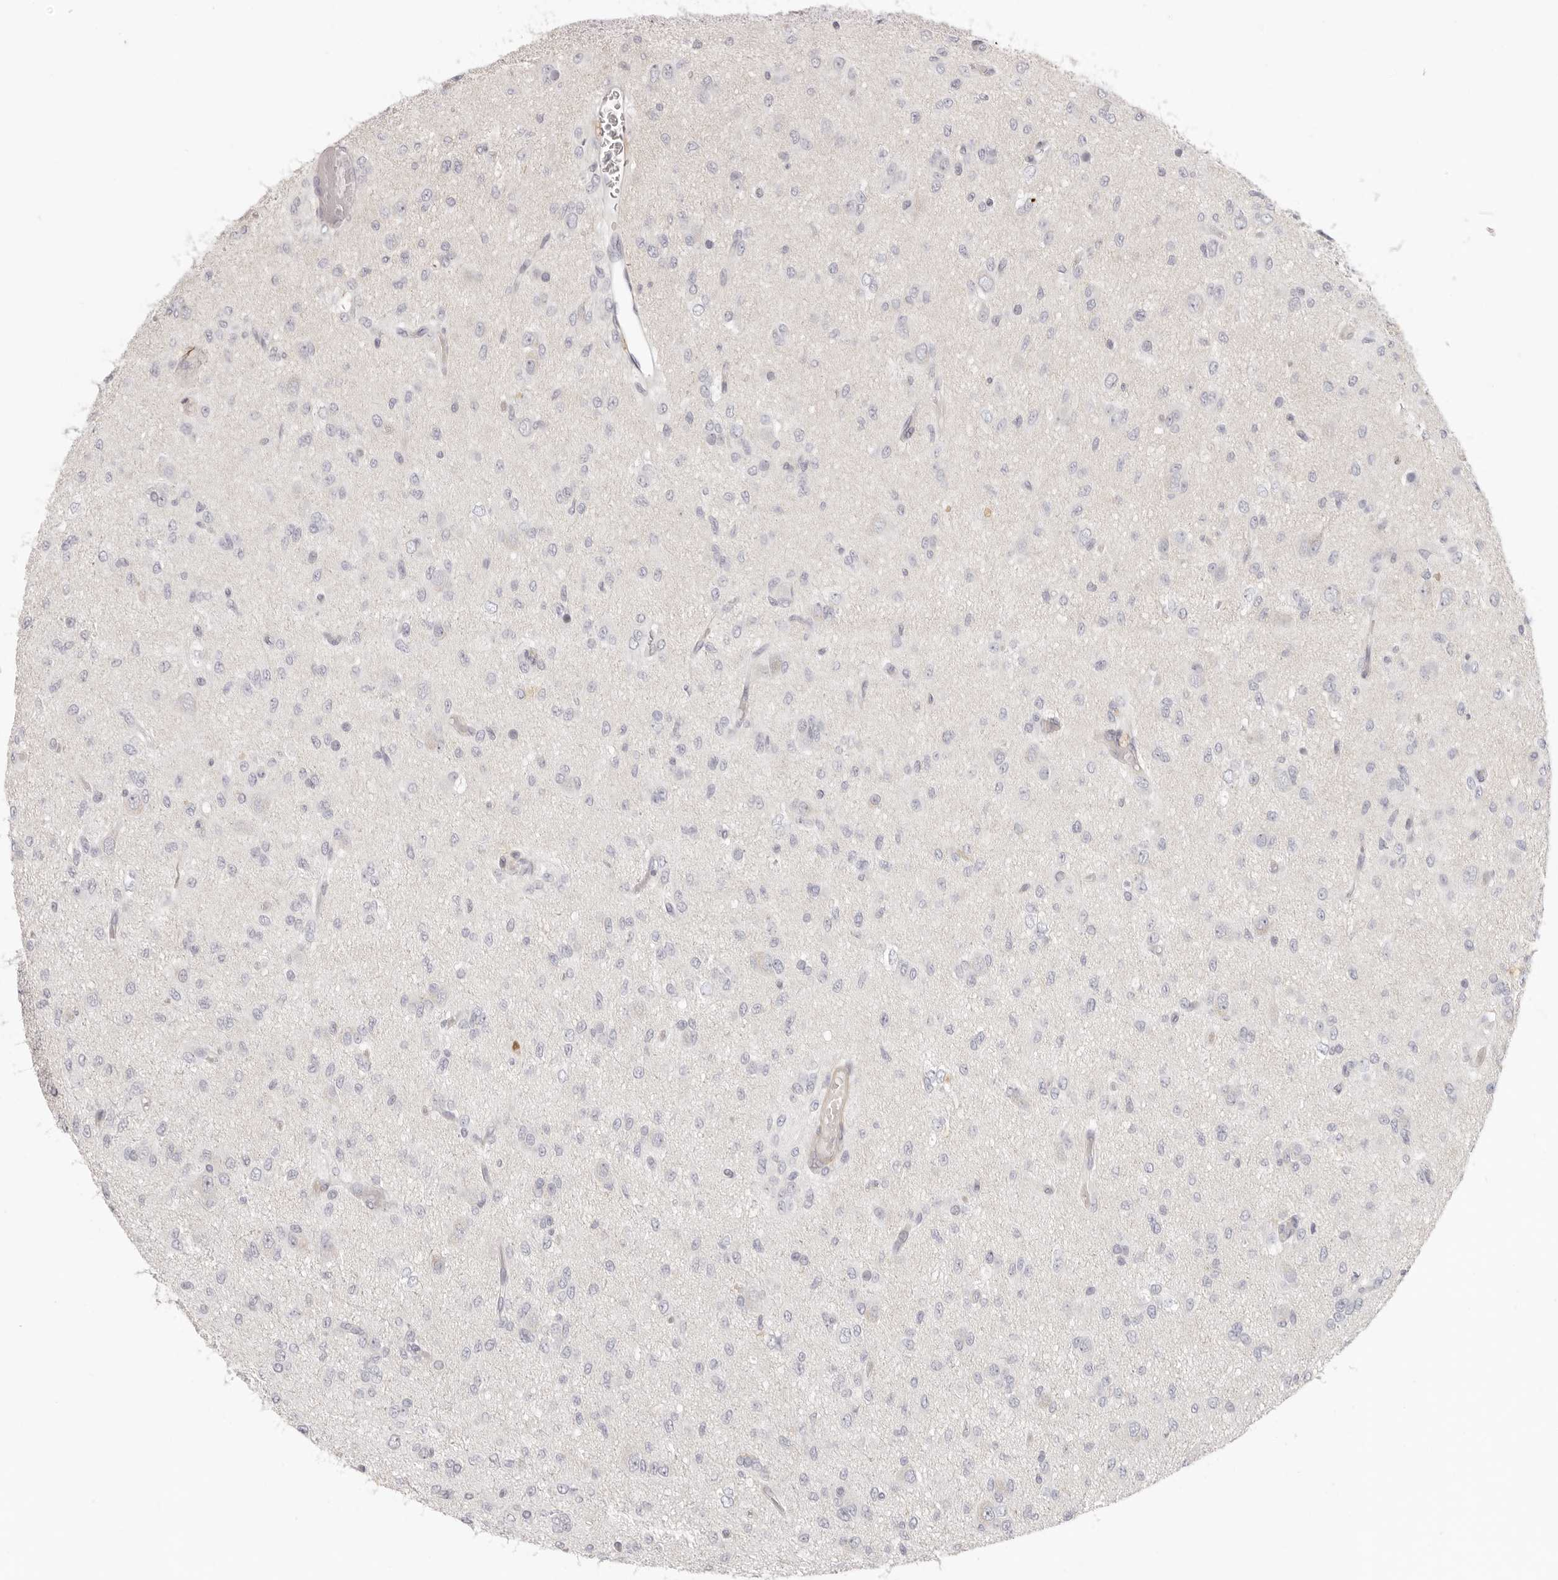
{"staining": {"intensity": "negative", "quantity": "none", "location": "none"}, "tissue": "glioma", "cell_type": "Tumor cells", "image_type": "cancer", "snomed": [{"axis": "morphology", "description": "Glioma, malignant, High grade"}, {"axis": "topography", "description": "Brain"}], "caption": "Protein analysis of glioma shows no significant staining in tumor cells.", "gene": "RXFP1", "patient": {"sex": "female", "age": 59}}